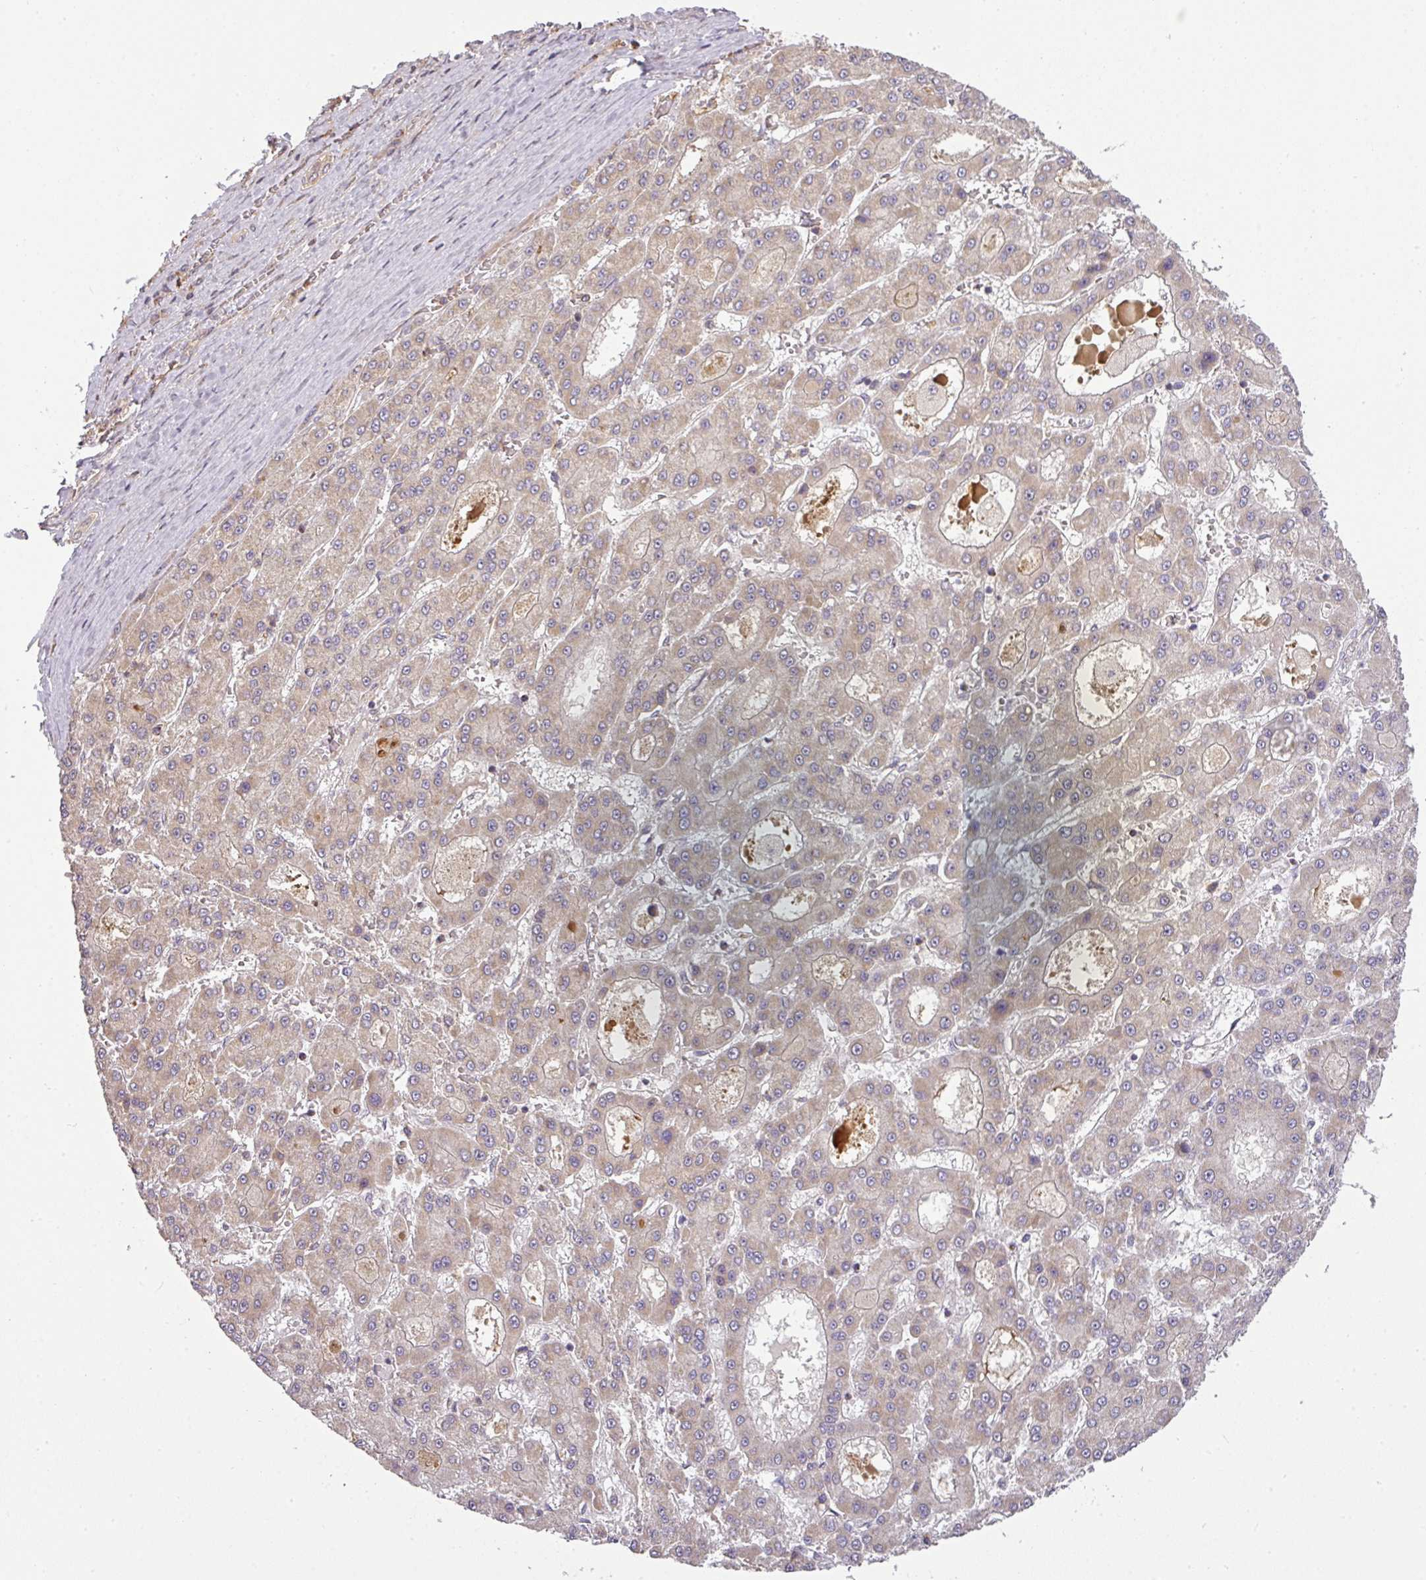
{"staining": {"intensity": "negative", "quantity": "none", "location": "none"}, "tissue": "liver cancer", "cell_type": "Tumor cells", "image_type": "cancer", "snomed": [{"axis": "morphology", "description": "Carcinoma, Hepatocellular, NOS"}, {"axis": "topography", "description": "Liver"}], "caption": "Tumor cells show no significant positivity in liver cancer (hepatocellular carcinoma).", "gene": "TCL1B", "patient": {"sex": "male", "age": 70}}